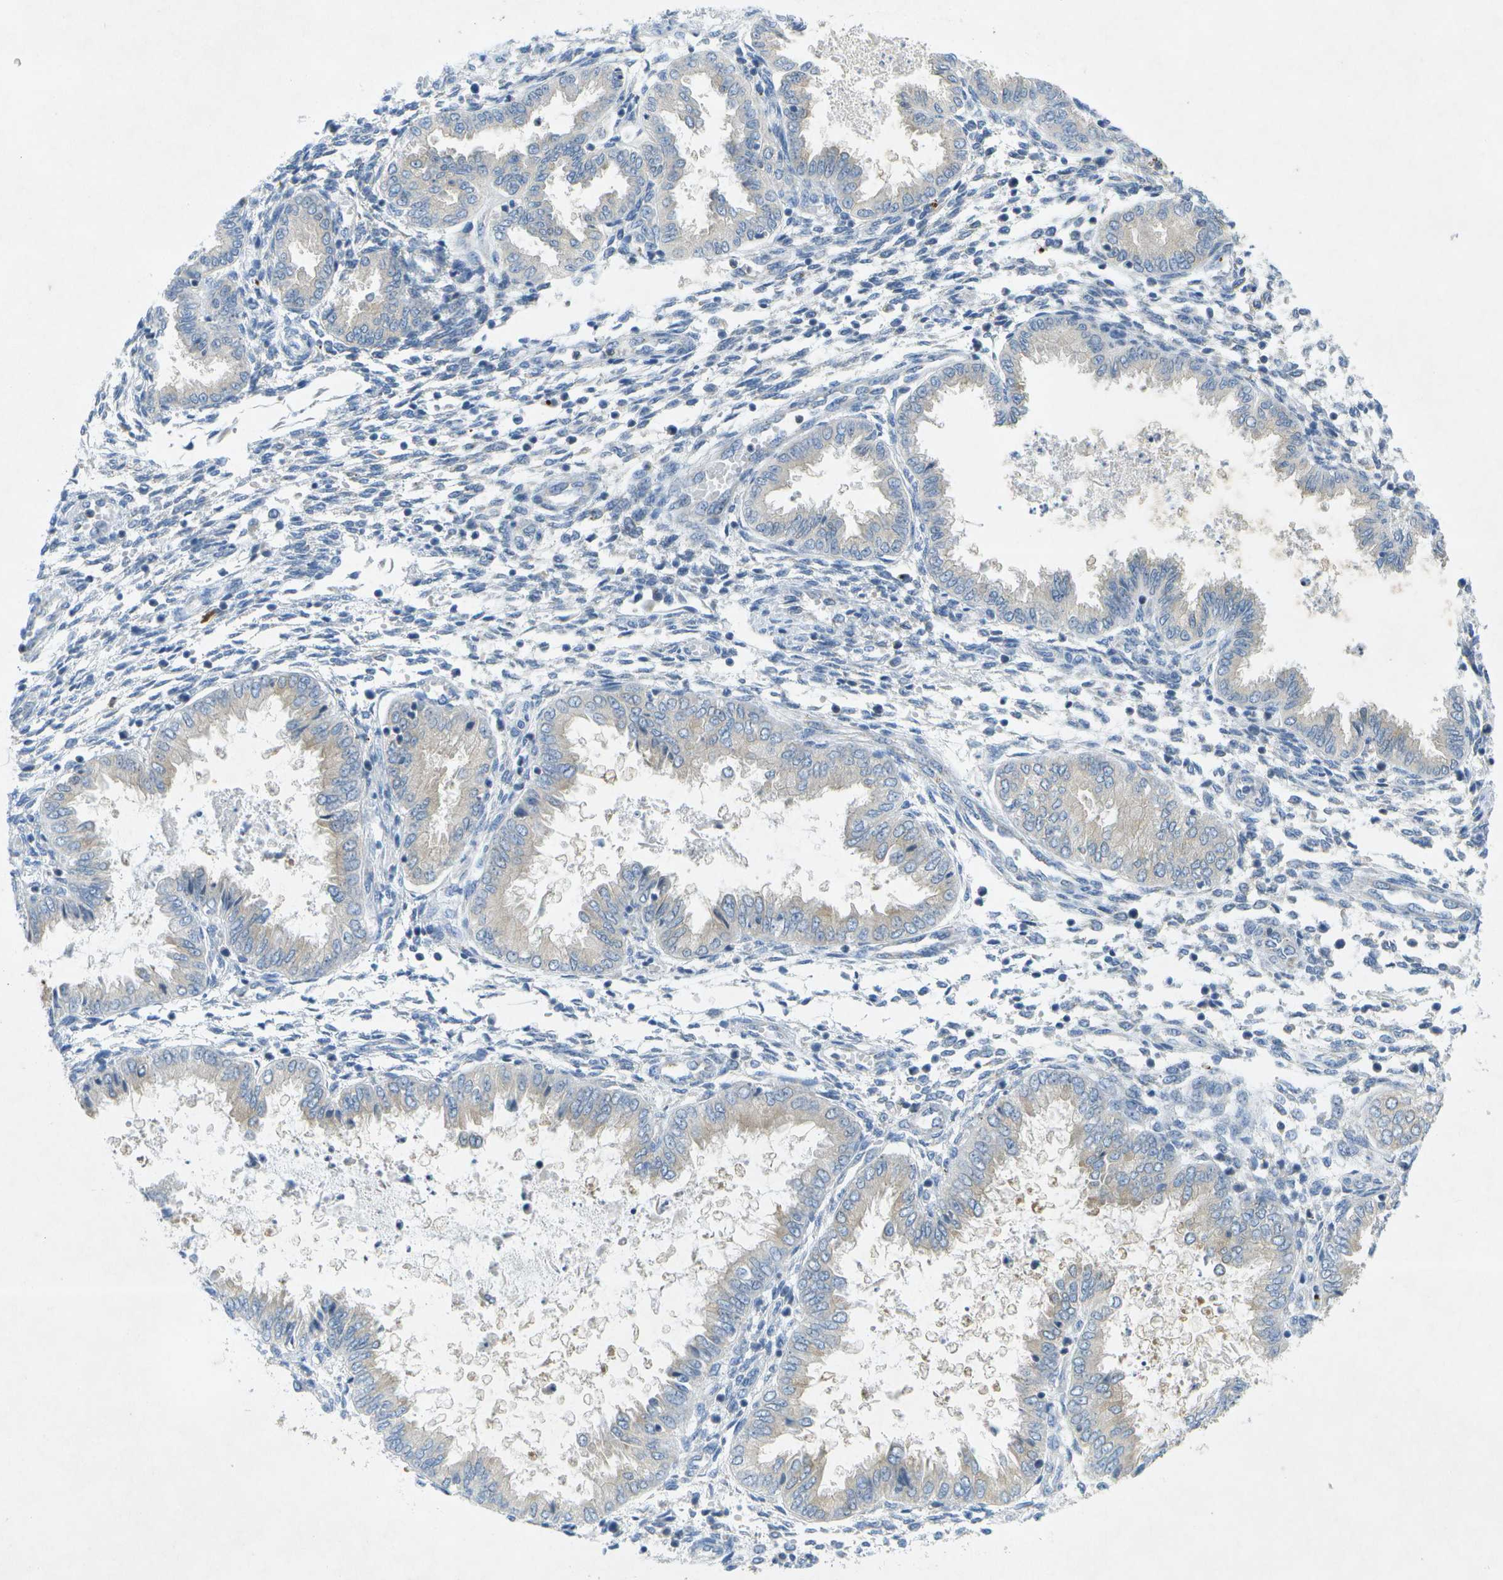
{"staining": {"intensity": "weak", "quantity": "<25%", "location": "cytoplasmic/membranous"}, "tissue": "endometrium", "cell_type": "Cells in endometrial stroma", "image_type": "normal", "snomed": [{"axis": "morphology", "description": "Normal tissue, NOS"}, {"axis": "topography", "description": "Endometrium"}], "caption": "An immunohistochemistry (IHC) photomicrograph of normal endometrium is shown. There is no staining in cells in endometrial stroma of endometrium. Nuclei are stained in blue.", "gene": "WNK2", "patient": {"sex": "female", "age": 33}}